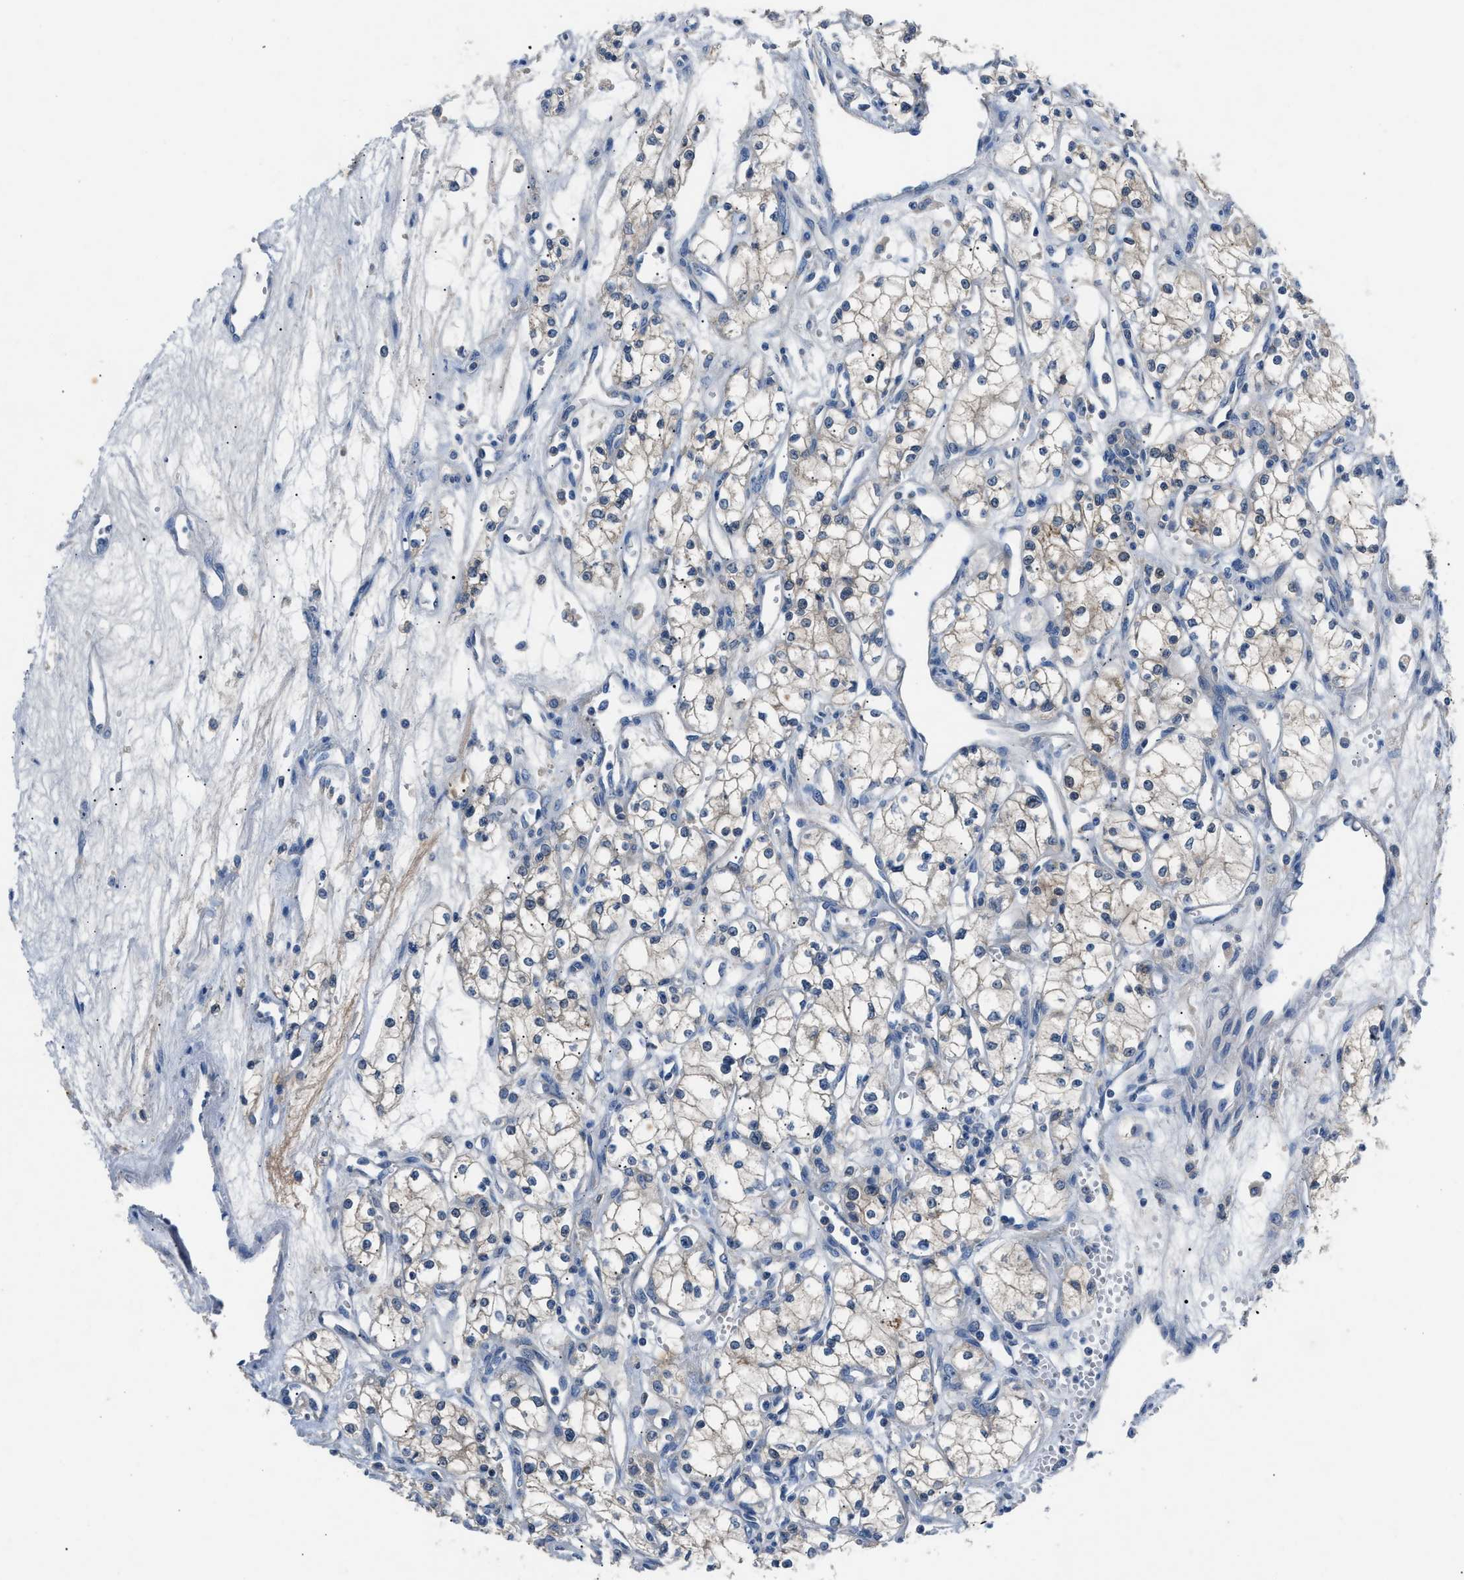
{"staining": {"intensity": "weak", "quantity": "25%-75%", "location": "cytoplasmic/membranous"}, "tissue": "renal cancer", "cell_type": "Tumor cells", "image_type": "cancer", "snomed": [{"axis": "morphology", "description": "Adenocarcinoma, NOS"}, {"axis": "topography", "description": "Kidney"}], "caption": "The image demonstrates a brown stain indicating the presence of a protein in the cytoplasmic/membranous of tumor cells in renal cancer.", "gene": "DNAAF5", "patient": {"sex": "male", "age": 59}}